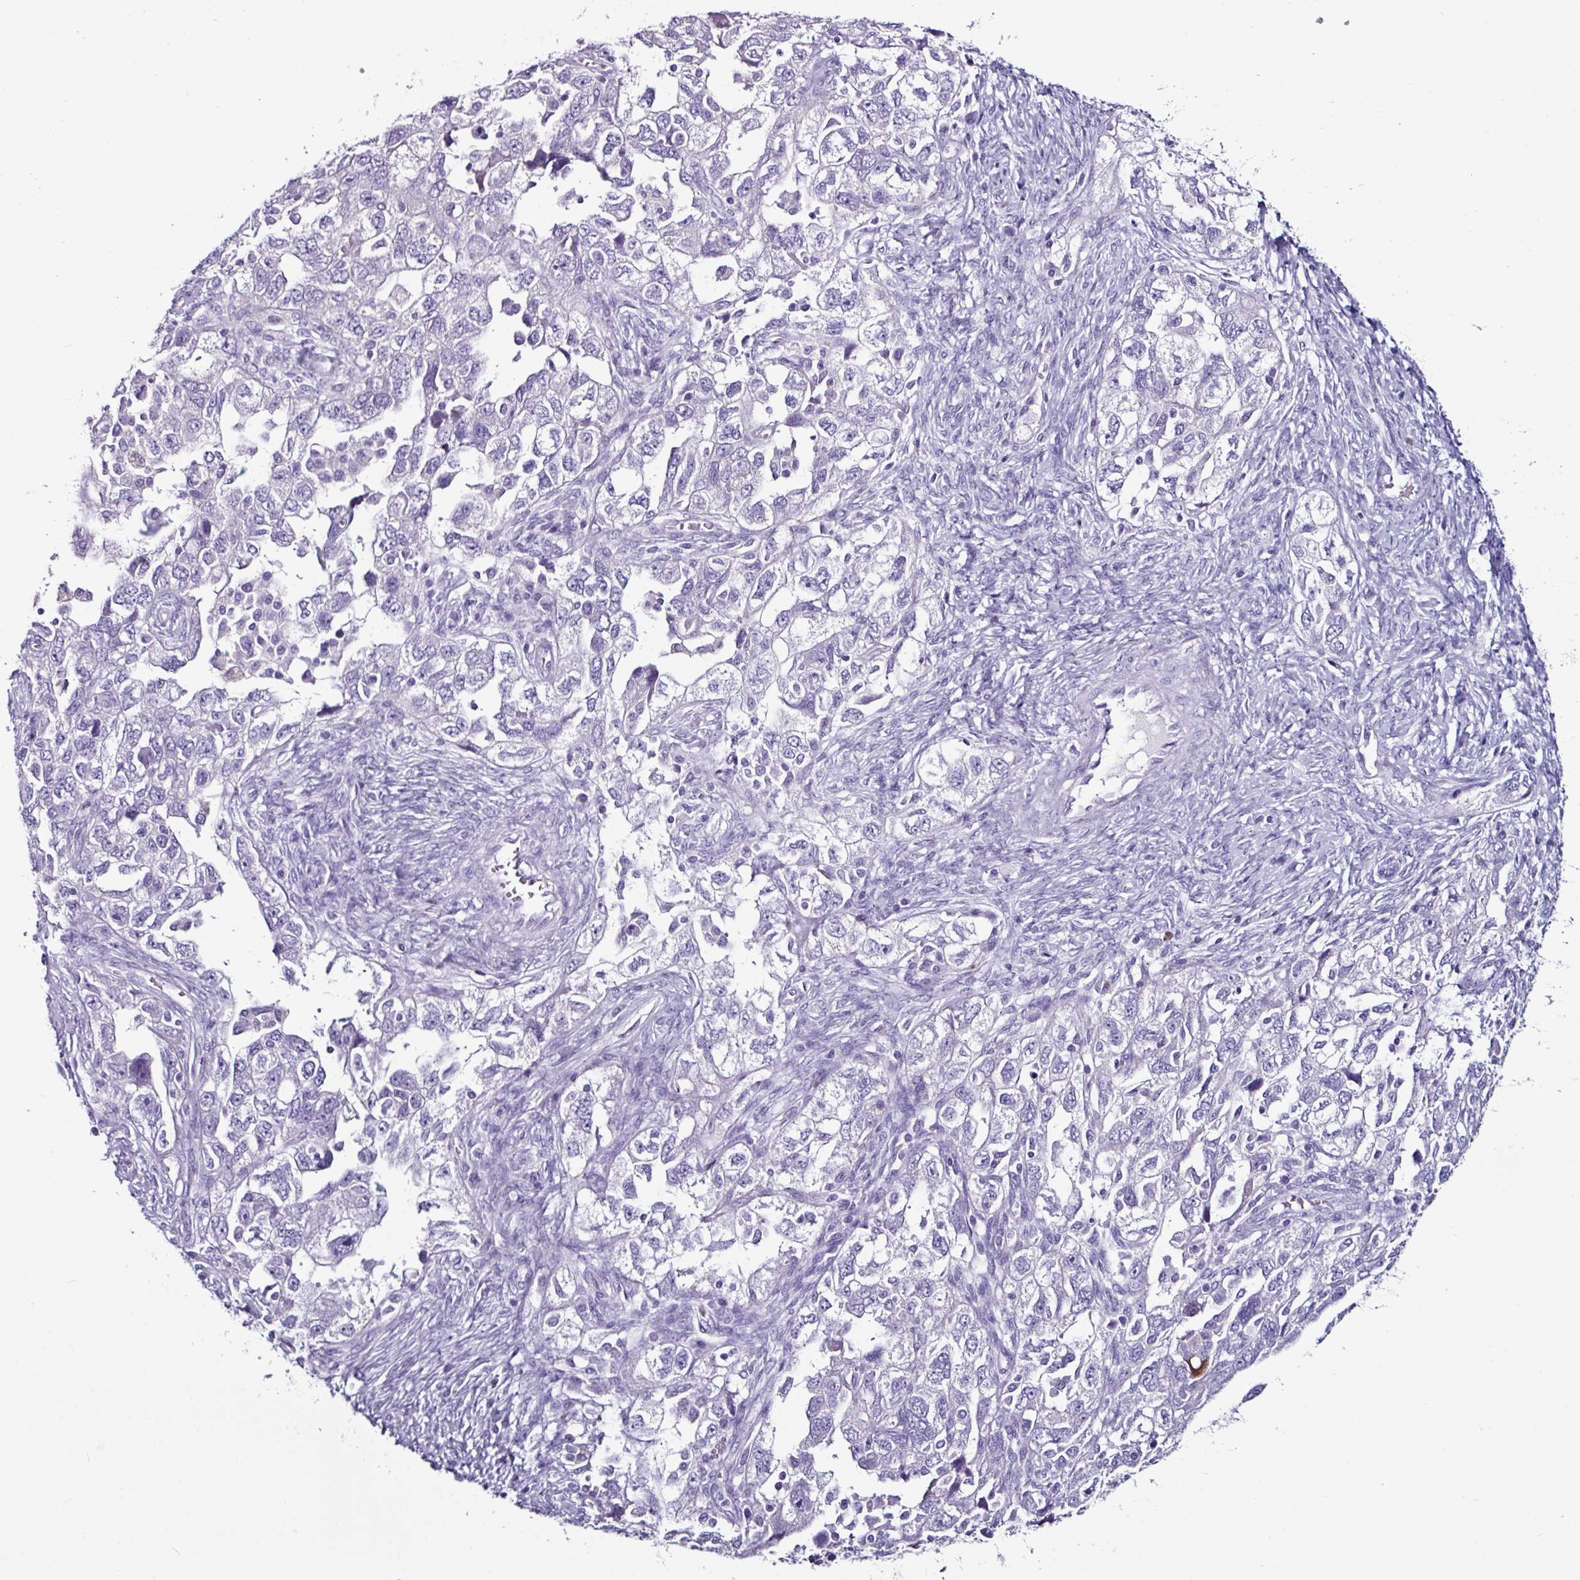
{"staining": {"intensity": "negative", "quantity": "none", "location": "none"}, "tissue": "ovarian cancer", "cell_type": "Tumor cells", "image_type": "cancer", "snomed": [{"axis": "morphology", "description": "Carcinoma, NOS"}, {"axis": "morphology", "description": "Cystadenocarcinoma, serous, NOS"}, {"axis": "topography", "description": "Ovary"}], "caption": "There is no significant staining in tumor cells of ovarian cancer (carcinoma).", "gene": "GLP2R", "patient": {"sex": "female", "age": 69}}